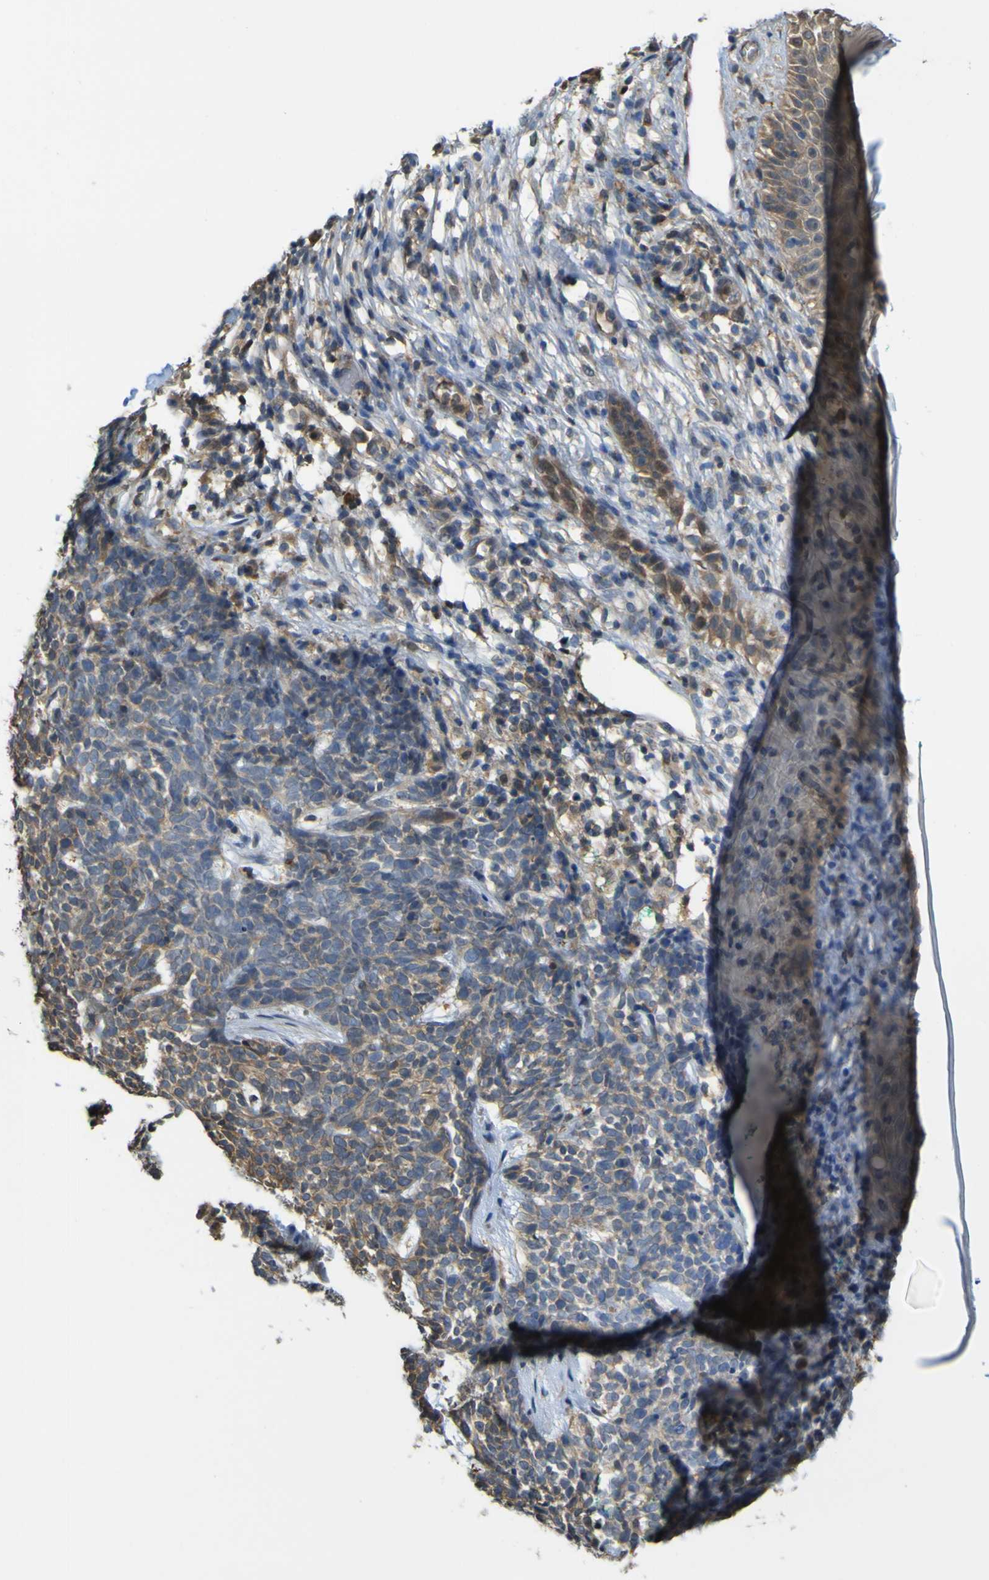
{"staining": {"intensity": "moderate", "quantity": ">75%", "location": "cytoplasmic/membranous"}, "tissue": "skin cancer", "cell_type": "Tumor cells", "image_type": "cancer", "snomed": [{"axis": "morphology", "description": "Basal cell carcinoma"}, {"axis": "topography", "description": "Skin"}], "caption": "An image of basal cell carcinoma (skin) stained for a protein reveals moderate cytoplasmic/membranous brown staining in tumor cells.", "gene": "ABHD3", "patient": {"sex": "female", "age": 84}}